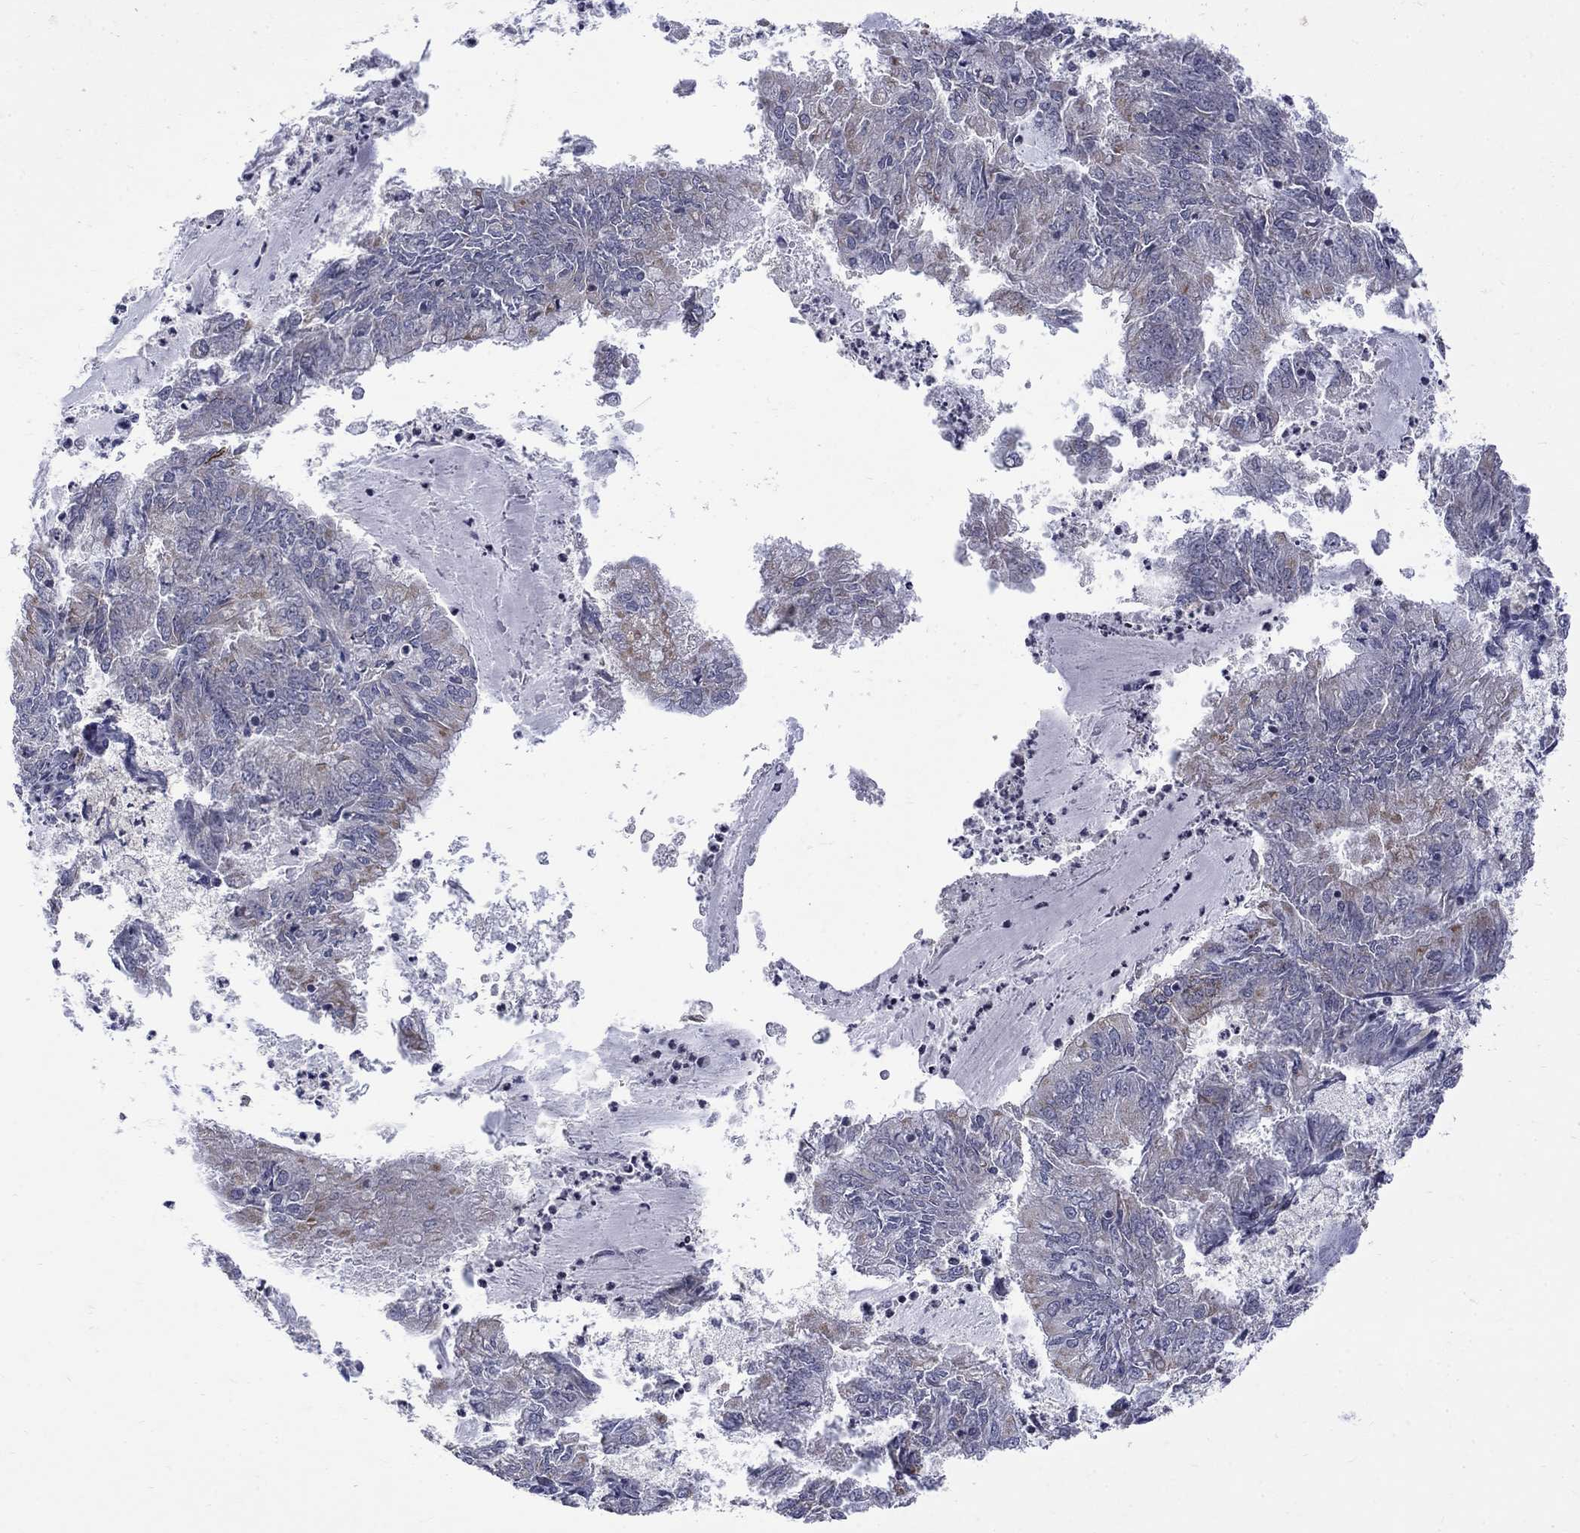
{"staining": {"intensity": "negative", "quantity": "none", "location": "none"}, "tissue": "endometrial cancer", "cell_type": "Tumor cells", "image_type": "cancer", "snomed": [{"axis": "morphology", "description": "Adenocarcinoma, NOS"}, {"axis": "topography", "description": "Endometrium"}], "caption": "Endometrial cancer (adenocarcinoma) stained for a protein using IHC reveals no expression tumor cells.", "gene": "SH2B1", "patient": {"sex": "female", "age": 57}}